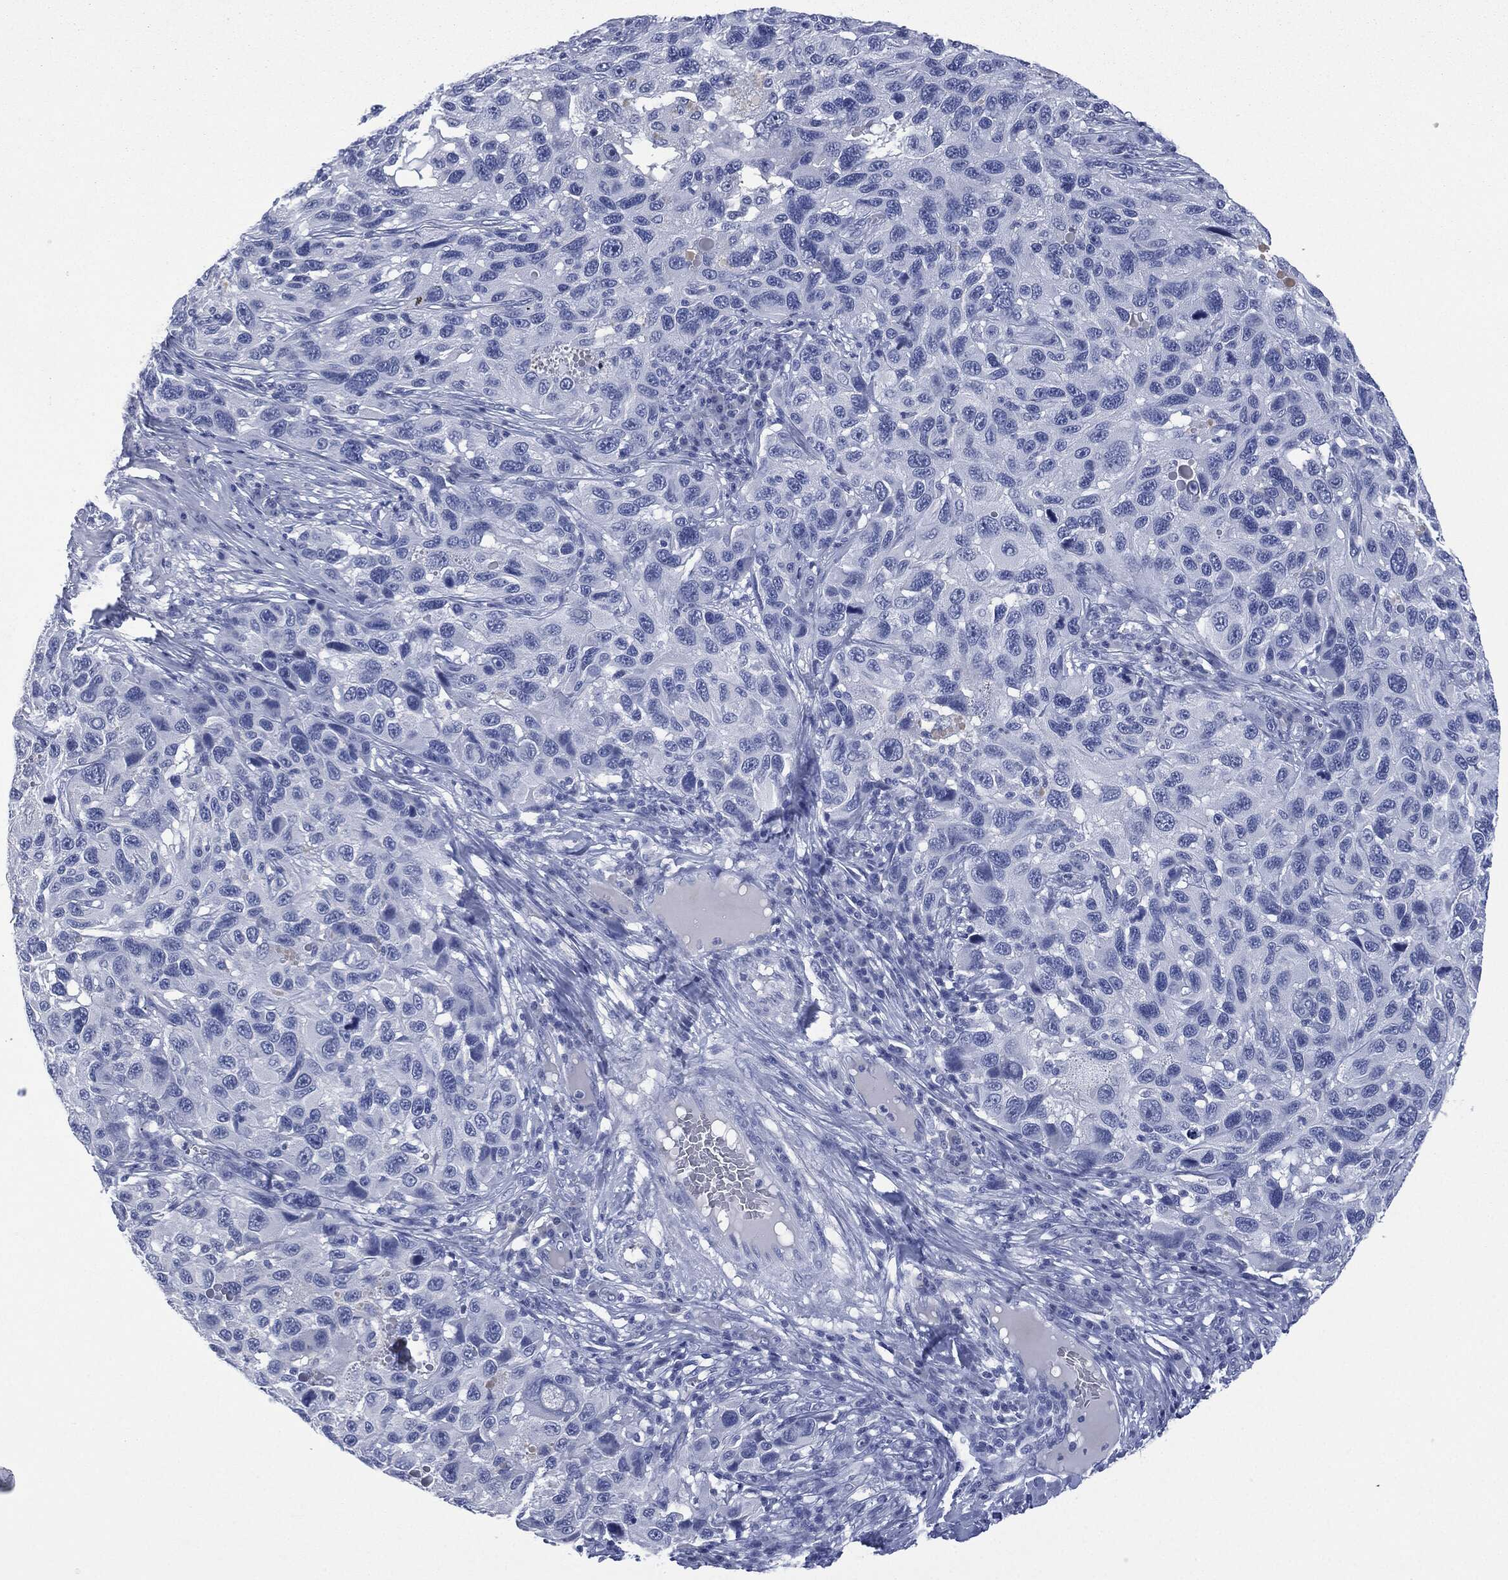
{"staining": {"intensity": "negative", "quantity": "none", "location": "none"}, "tissue": "melanoma", "cell_type": "Tumor cells", "image_type": "cancer", "snomed": [{"axis": "morphology", "description": "Malignant melanoma, NOS"}, {"axis": "topography", "description": "Skin"}], "caption": "Immunohistochemistry (IHC) micrograph of neoplastic tissue: human malignant melanoma stained with DAB (3,3'-diaminobenzidine) displays no significant protein expression in tumor cells.", "gene": "MUC16", "patient": {"sex": "male", "age": 53}}